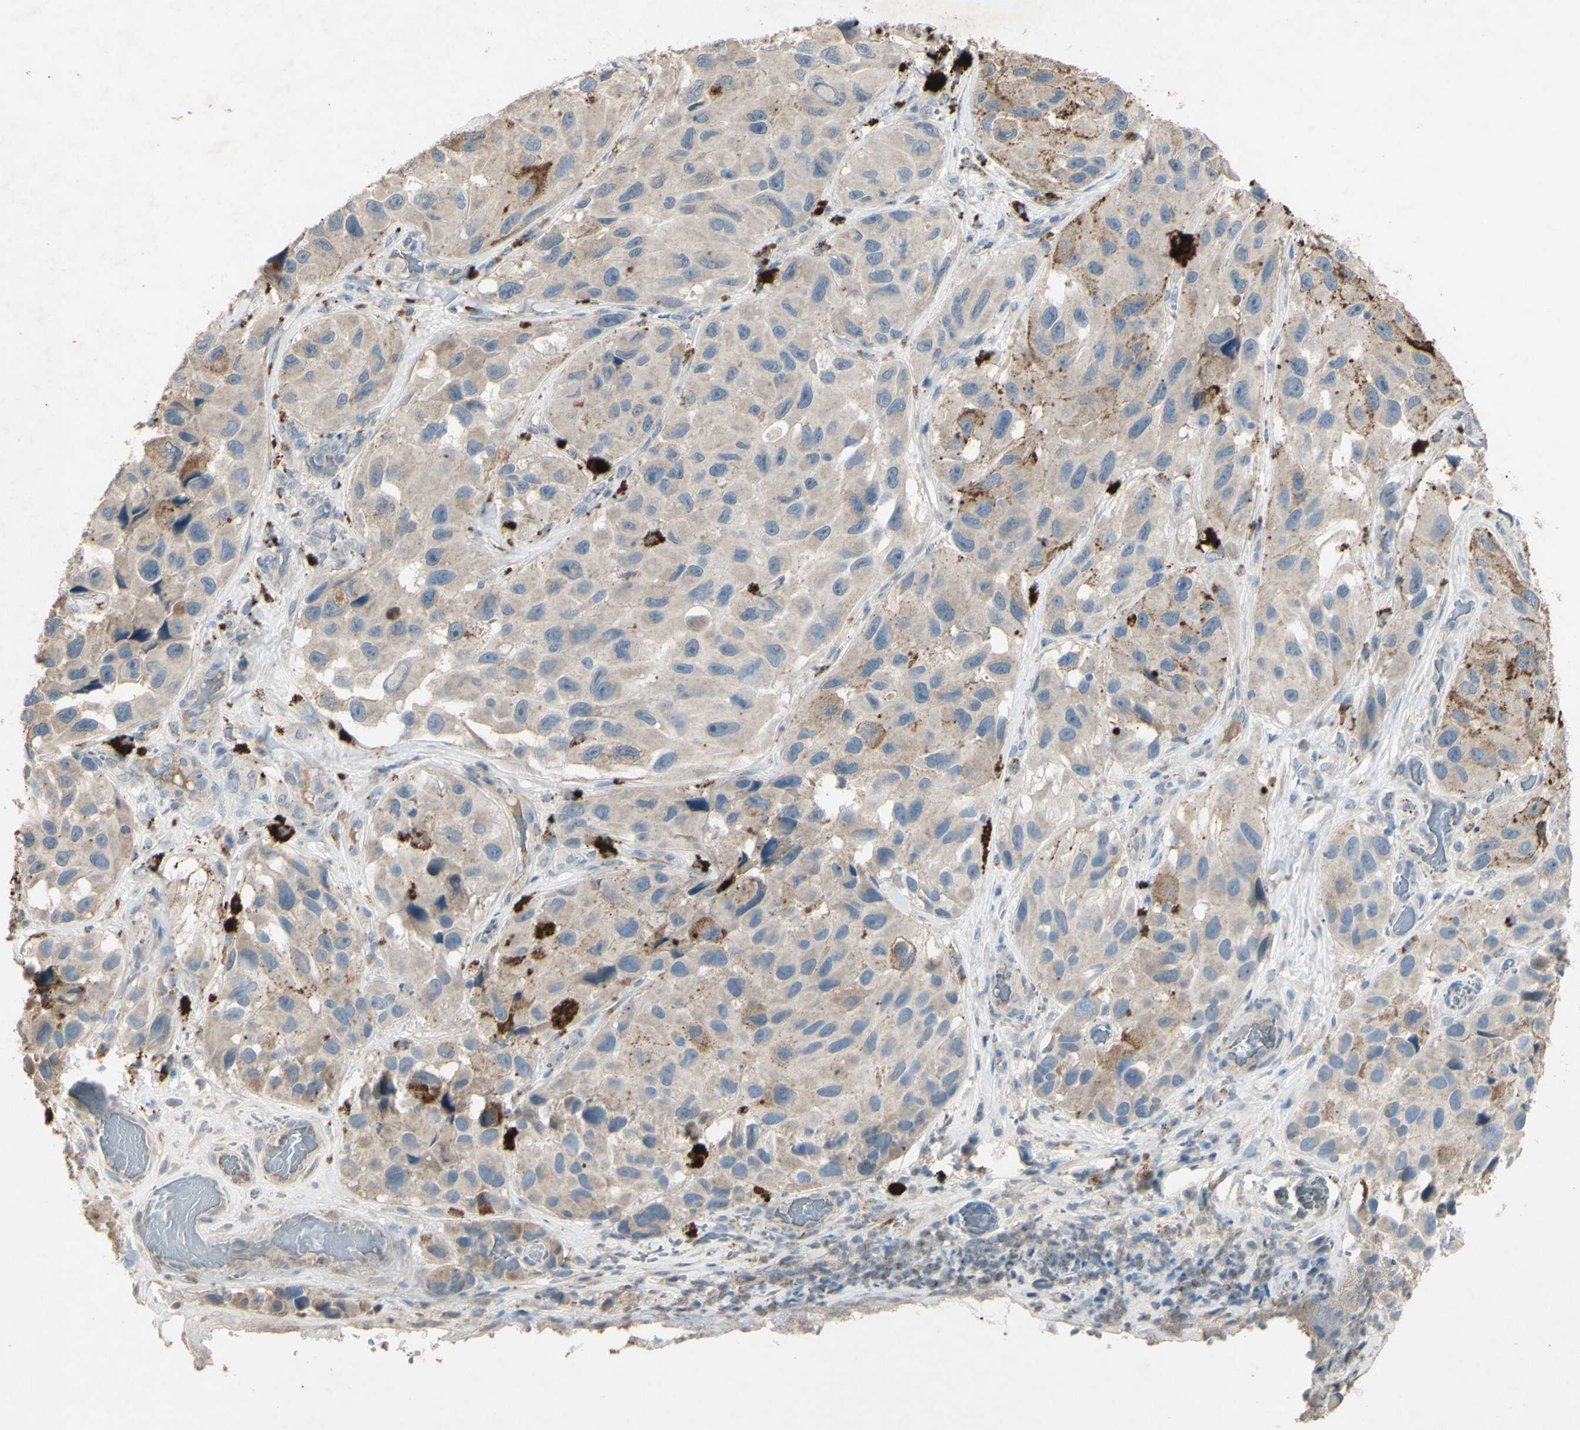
{"staining": {"intensity": "weak", "quantity": ">75%", "location": "cytoplasmic/membranous"}, "tissue": "melanoma", "cell_type": "Tumor cells", "image_type": "cancer", "snomed": [{"axis": "morphology", "description": "Malignant melanoma, NOS"}, {"axis": "topography", "description": "Skin"}], "caption": "Immunohistochemistry (IHC) micrograph of melanoma stained for a protein (brown), which demonstrates low levels of weak cytoplasmic/membranous staining in approximately >75% of tumor cells.", "gene": "TIMM21", "patient": {"sex": "female", "age": 73}}